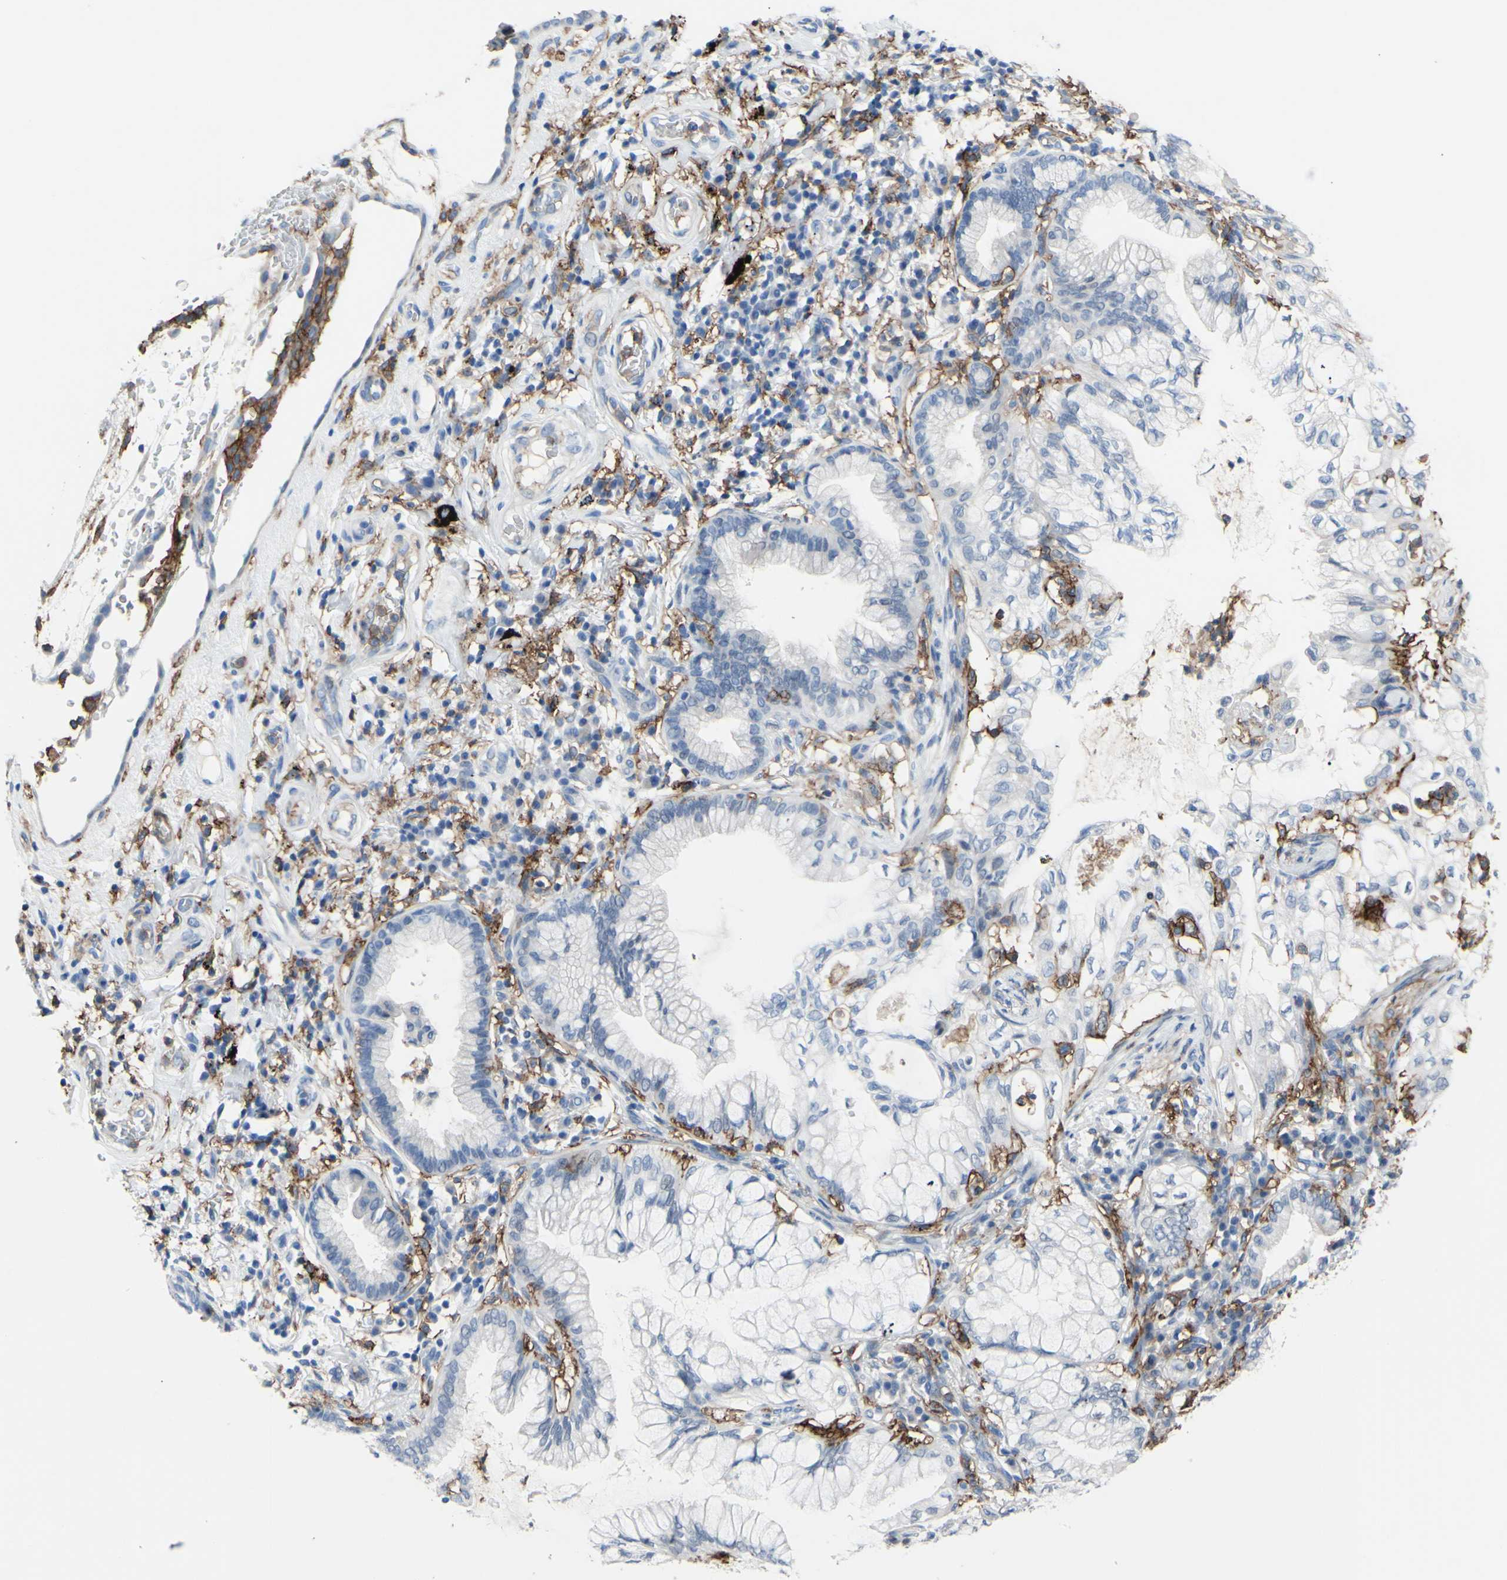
{"staining": {"intensity": "negative", "quantity": "none", "location": "none"}, "tissue": "lung cancer", "cell_type": "Tumor cells", "image_type": "cancer", "snomed": [{"axis": "morphology", "description": "Adenocarcinoma, NOS"}, {"axis": "topography", "description": "Lung"}], "caption": "Adenocarcinoma (lung) was stained to show a protein in brown. There is no significant expression in tumor cells.", "gene": "FCGR2A", "patient": {"sex": "female", "age": 70}}